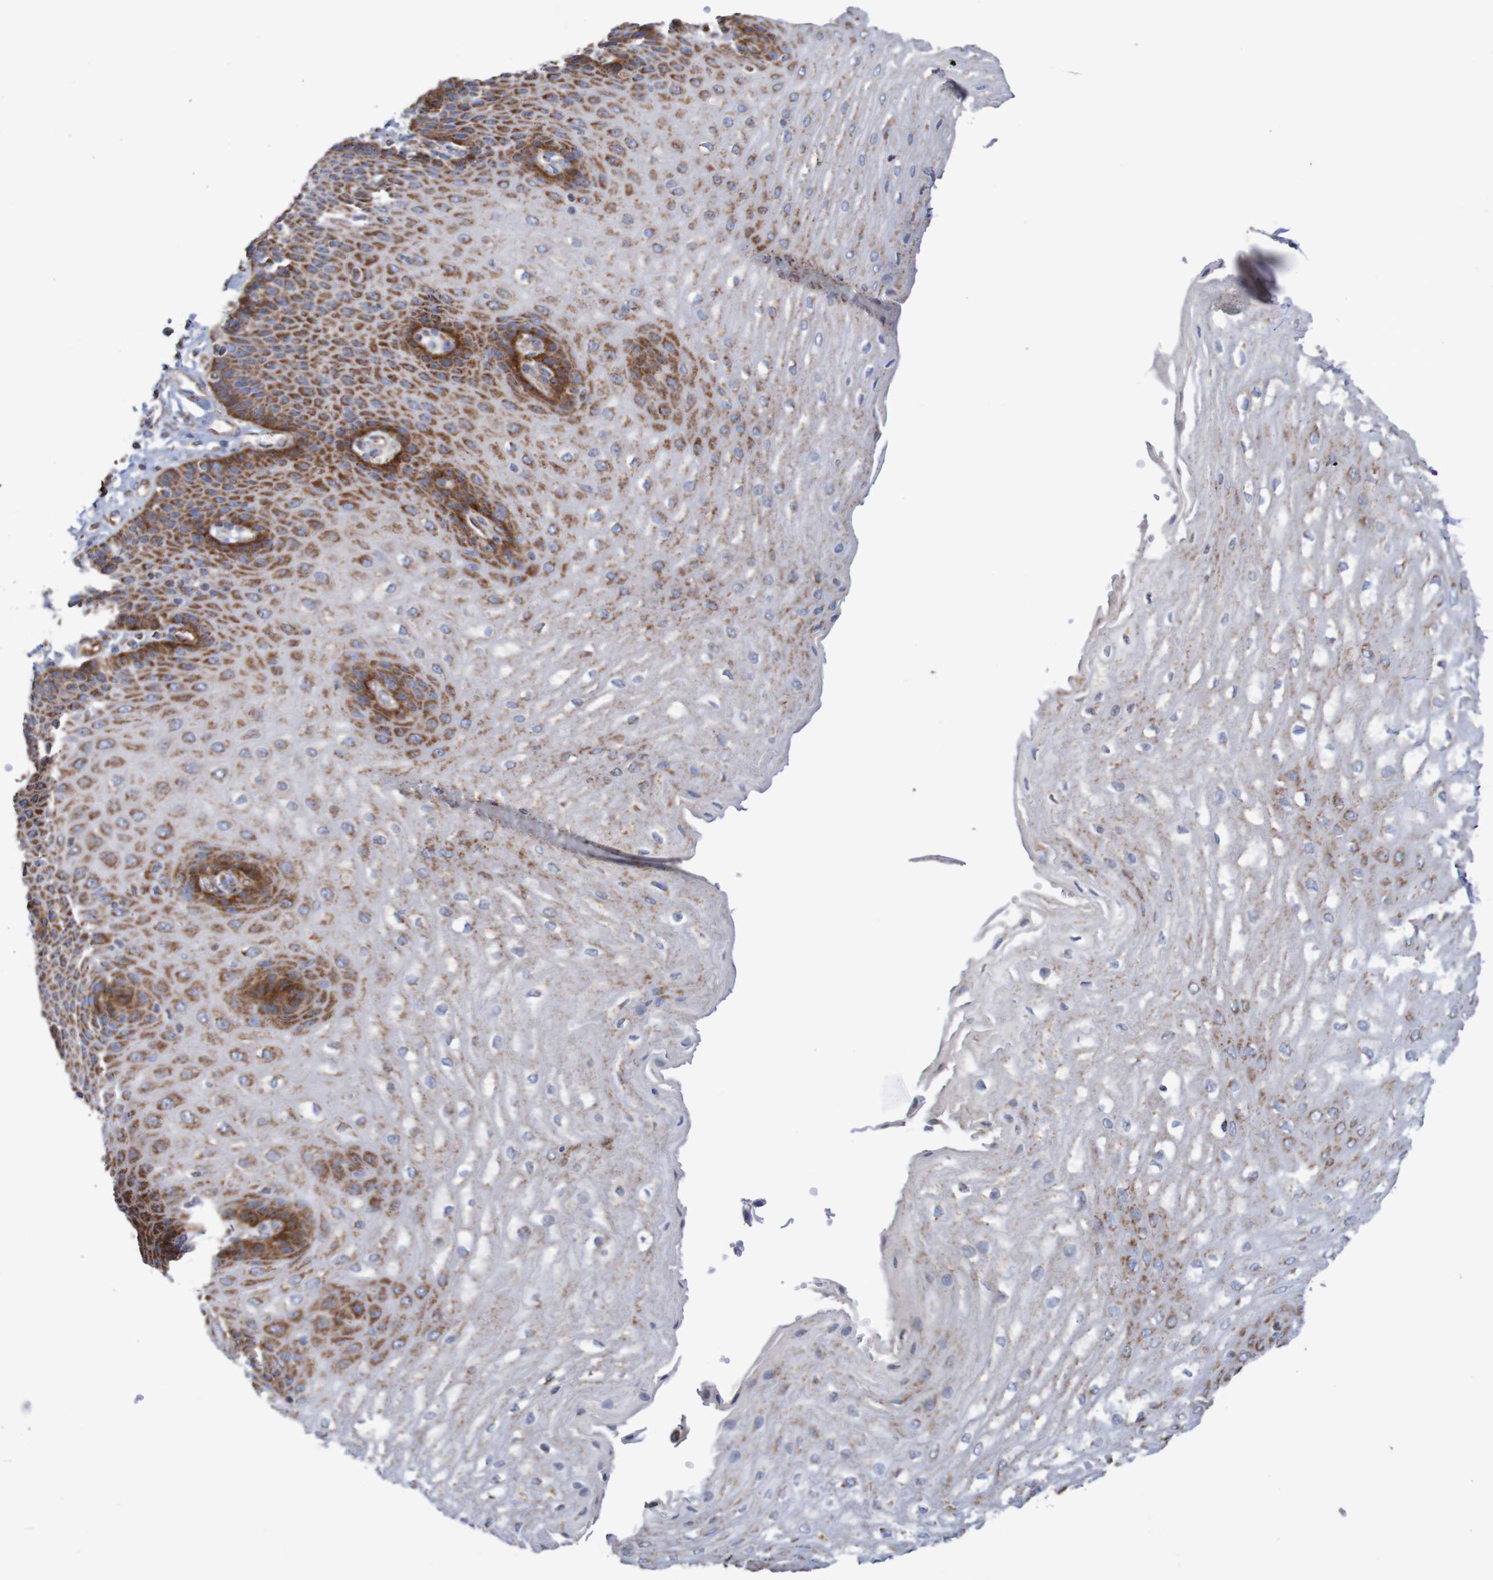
{"staining": {"intensity": "strong", "quantity": "25%-75%", "location": "cytoplasmic/membranous"}, "tissue": "esophagus", "cell_type": "Squamous epithelial cells", "image_type": "normal", "snomed": [{"axis": "morphology", "description": "Normal tissue, NOS"}, {"axis": "topography", "description": "Esophagus"}], "caption": "Brown immunohistochemical staining in normal human esophagus reveals strong cytoplasmic/membranous positivity in approximately 25%-75% of squamous epithelial cells.", "gene": "MMEL1", "patient": {"sex": "male", "age": 54}}